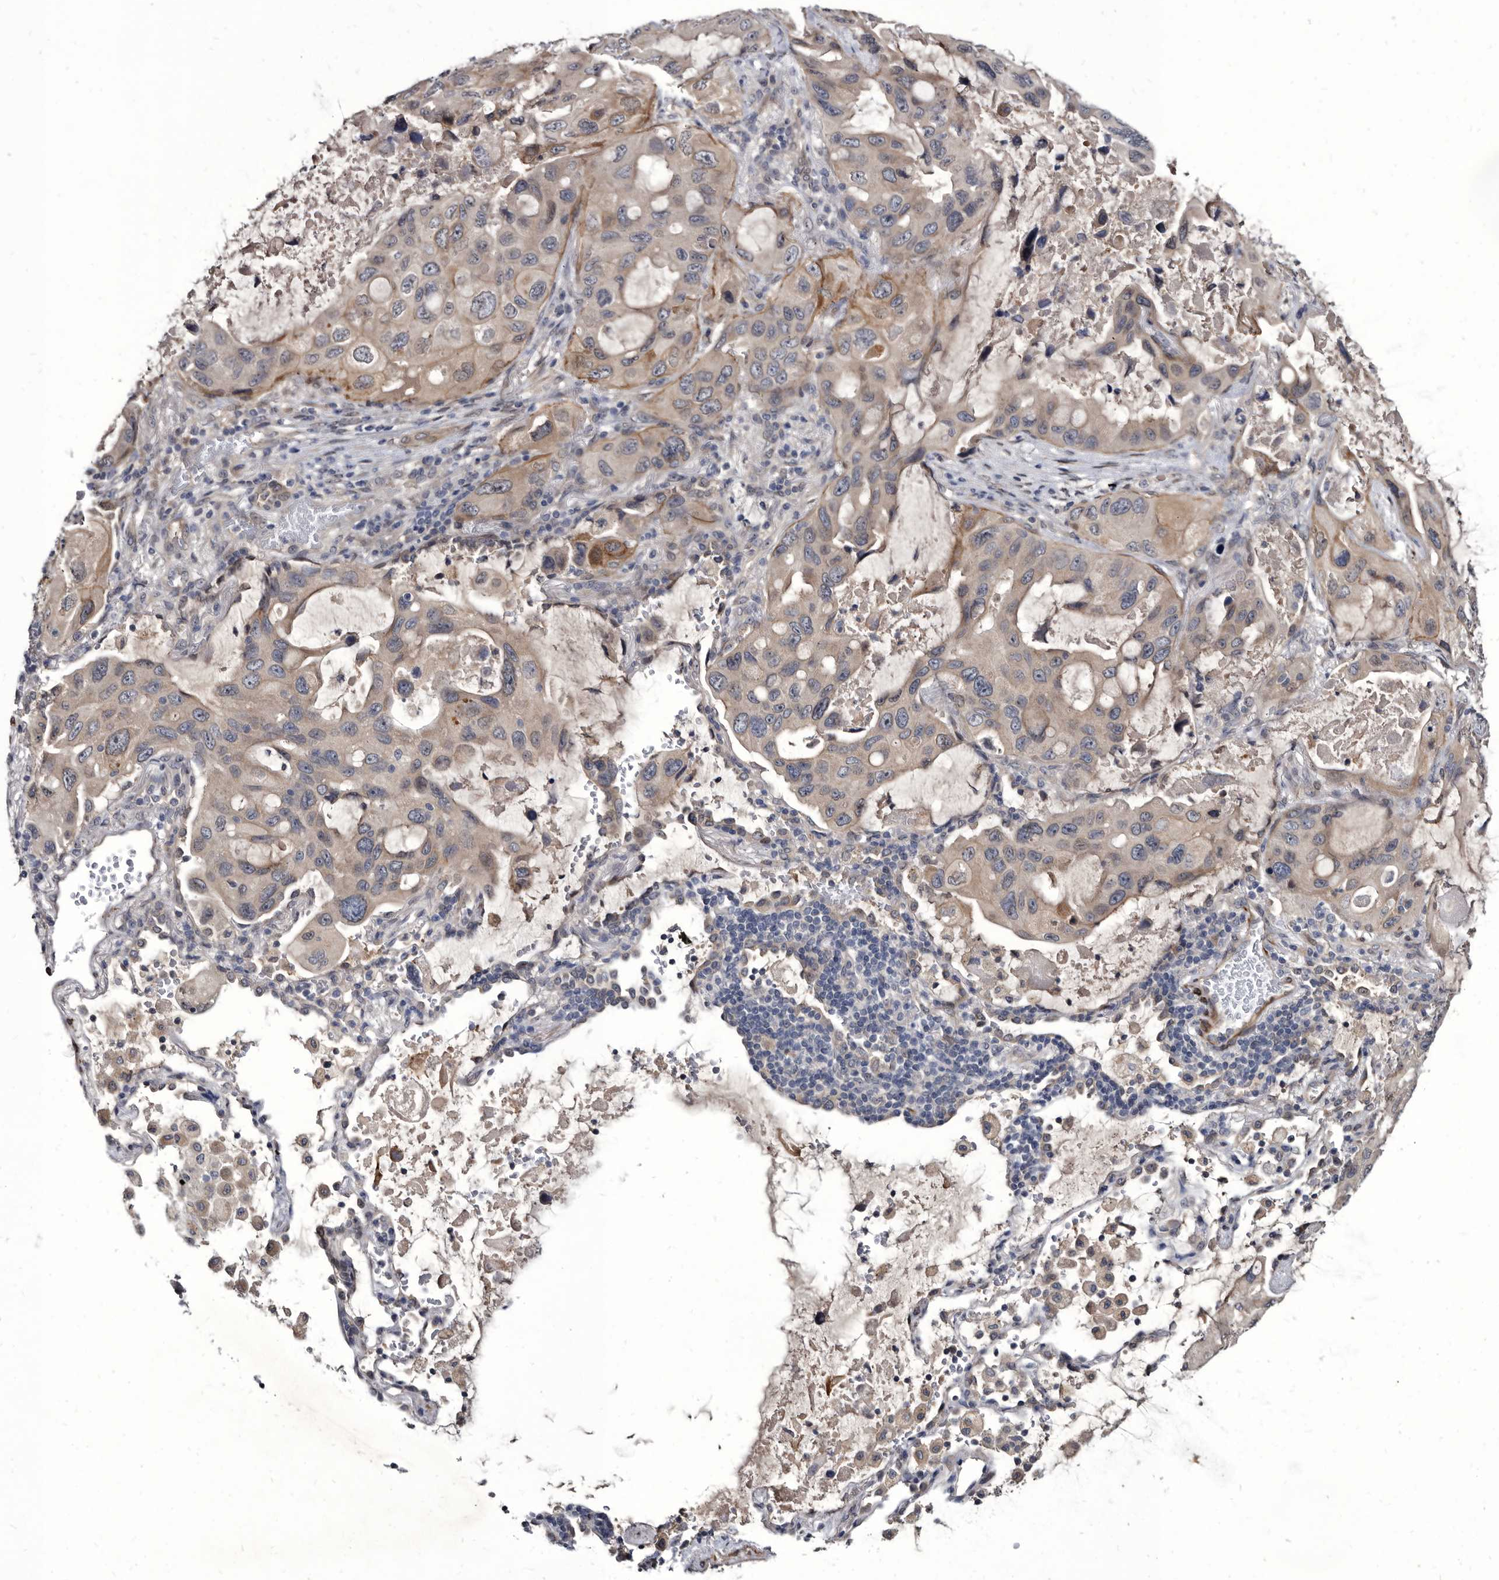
{"staining": {"intensity": "weak", "quantity": "<25%", "location": "cytoplasmic/membranous"}, "tissue": "lung cancer", "cell_type": "Tumor cells", "image_type": "cancer", "snomed": [{"axis": "morphology", "description": "Squamous cell carcinoma, NOS"}, {"axis": "topography", "description": "Lung"}], "caption": "Immunohistochemistry histopathology image of lung cancer stained for a protein (brown), which displays no staining in tumor cells.", "gene": "PROM1", "patient": {"sex": "female", "age": 73}}